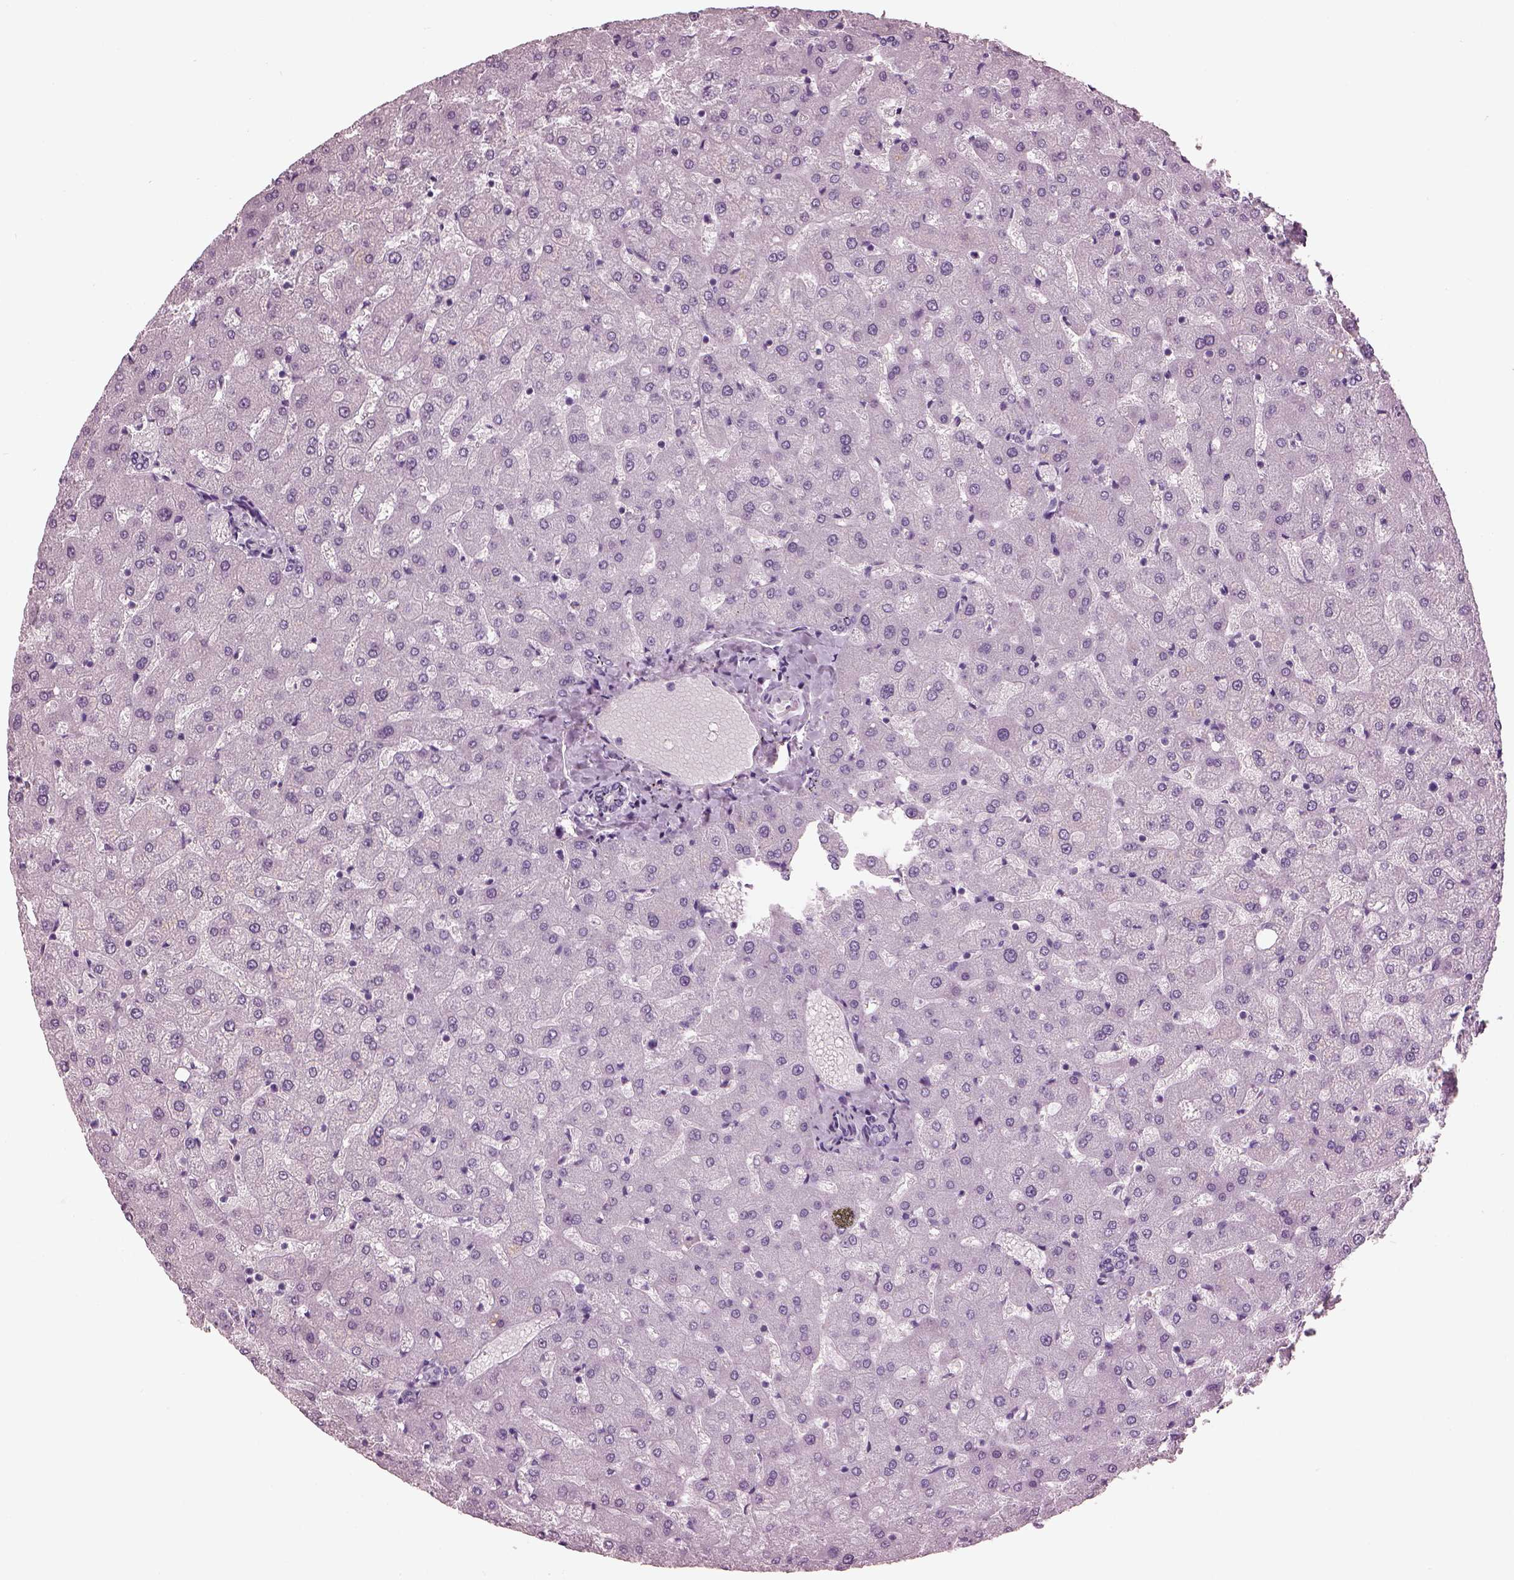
{"staining": {"intensity": "negative", "quantity": "none", "location": "none"}, "tissue": "liver", "cell_type": "Cholangiocytes", "image_type": "normal", "snomed": [{"axis": "morphology", "description": "Normal tissue, NOS"}, {"axis": "topography", "description": "Liver"}], "caption": "Histopathology image shows no protein positivity in cholangiocytes of benign liver. The staining is performed using DAB brown chromogen with nuclei counter-stained in using hematoxylin.", "gene": "PACRG", "patient": {"sex": "female", "age": 50}}